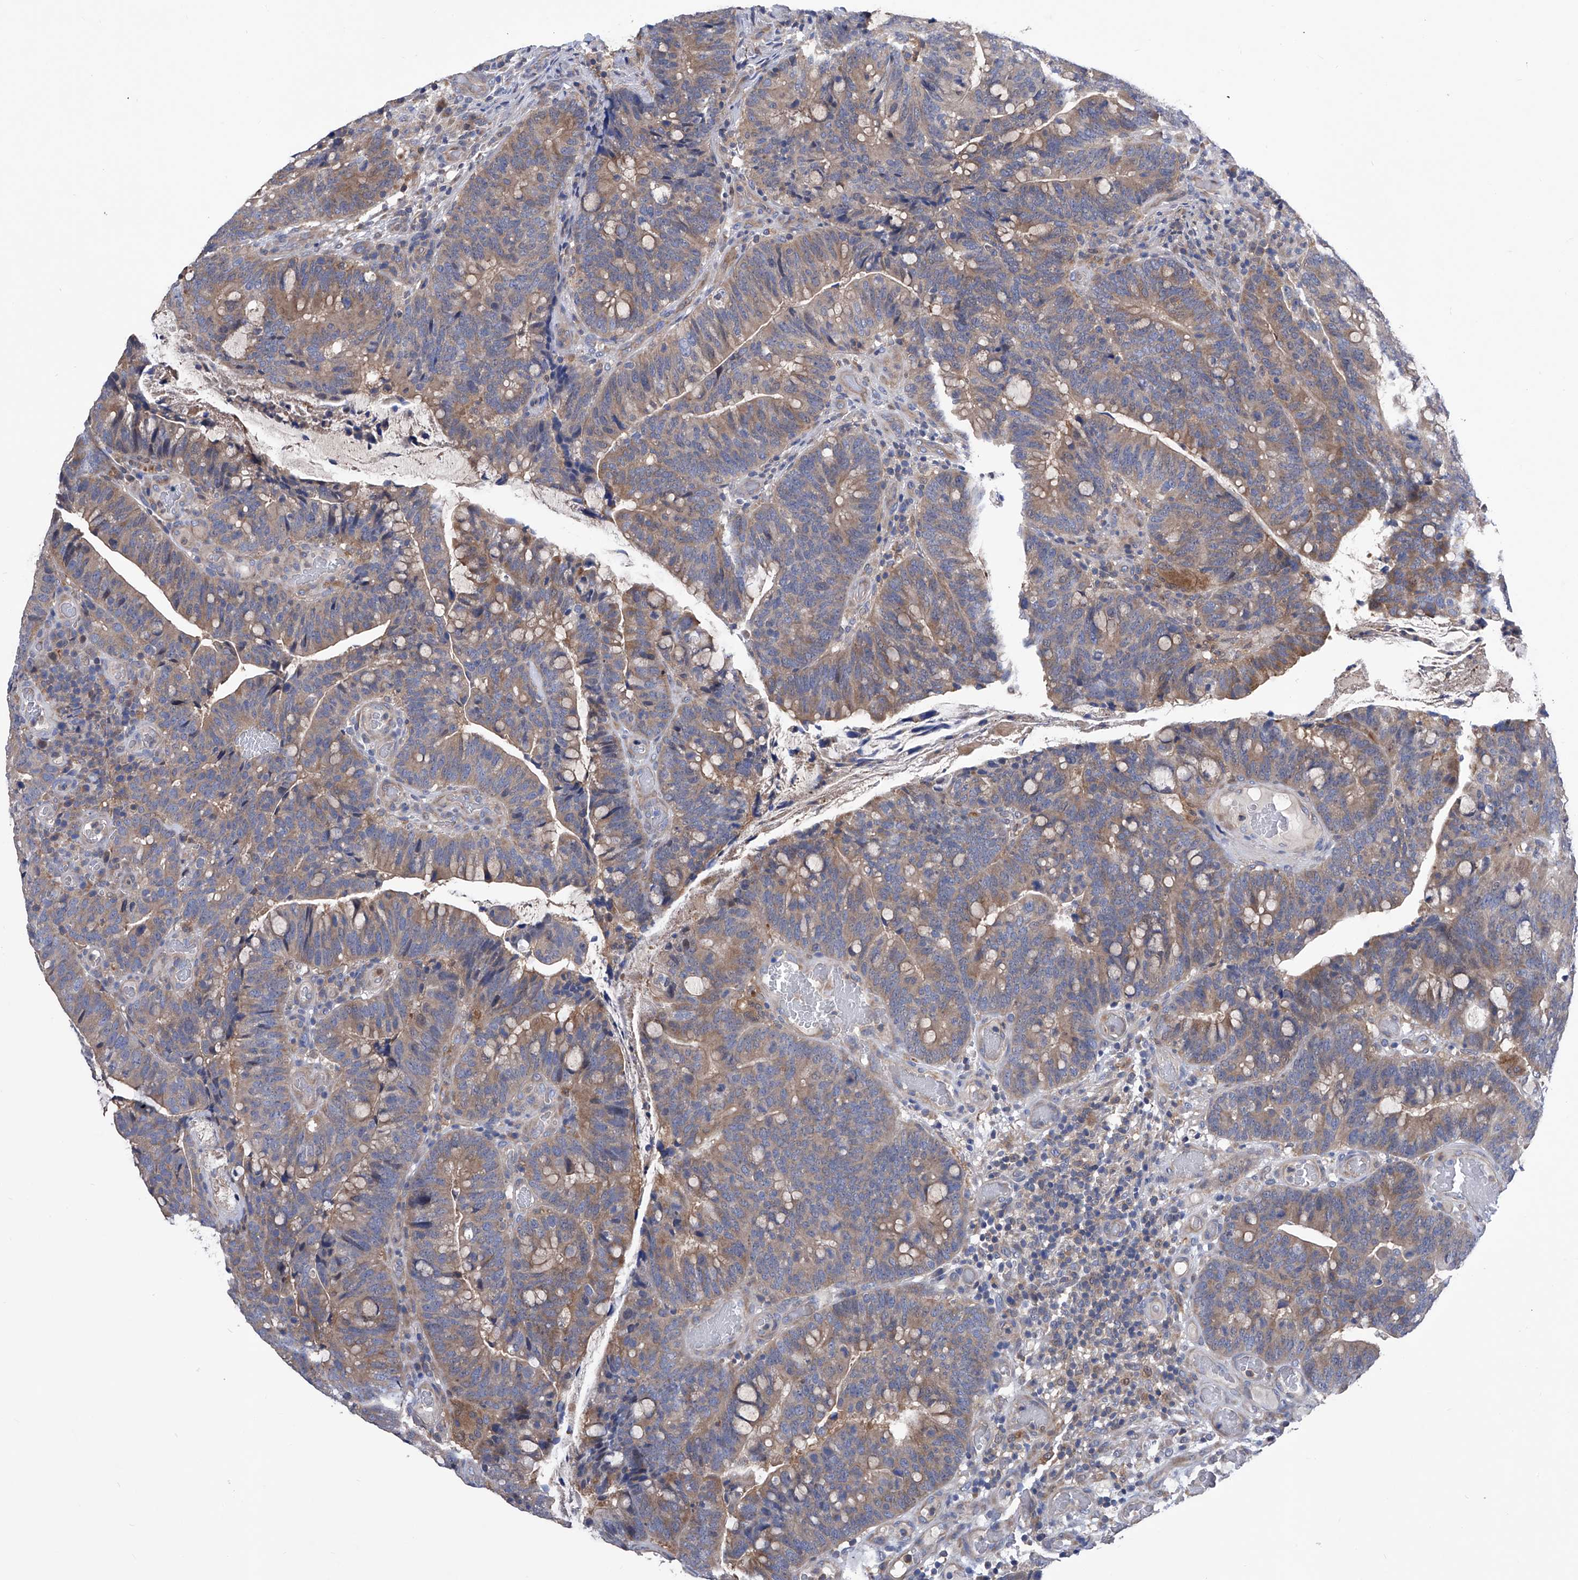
{"staining": {"intensity": "moderate", "quantity": ">75%", "location": "cytoplasmic/membranous"}, "tissue": "colorectal cancer", "cell_type": "Tumor cells", "image_type": "cancer", "snomed": [{"axis": "morphology", "description": "Adenocarcinoma, NOS"}, {"axis": "topography", "description": "Colon"}], "caption": "Immunohistochemical staining of adenocarcinoma (colorectal) displays medium levels of moderate cytoplasmic/membranous staining in about >75% of tumor cells.", "gene": "SPATA20", "patient": {"sex": "female", "age": 66}}